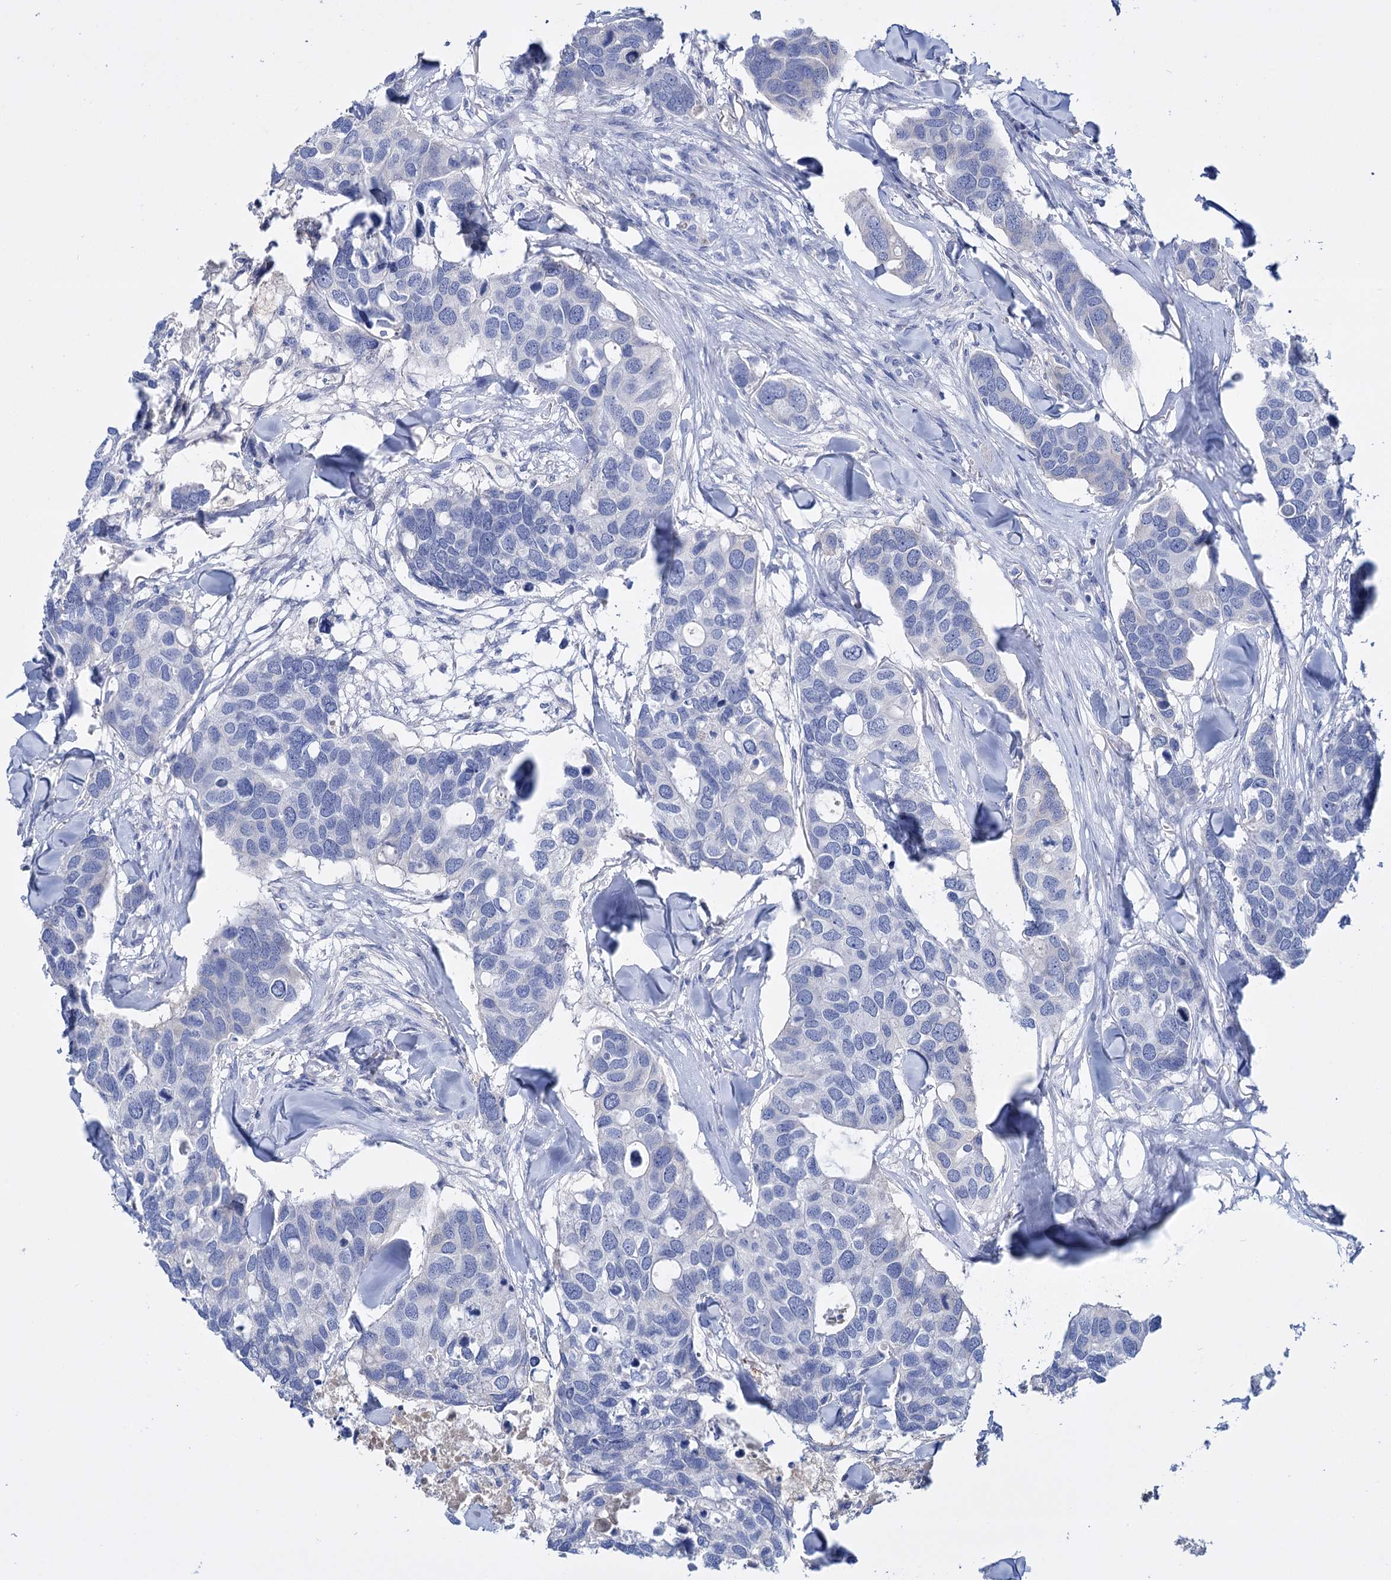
{"staining": {"intensity": "negative", "quantity": "none", "location": "none"}, "tissue": "breast cancer", "cell_type": "Tumor cells", "image_type": "cancer", "snomed": [{"axis": "morphology", "description": "Duct carcinoma"}, {"axis": "topography", "description": "Breast"}], "caption": "Immunohistochemistry of human breast infiltrating ductal carcinoma exhibits no staining in tumor cells. (DAB (3,3'-diaminobenzidine) IHC with hematoxylin counter stain).", "gene": "FBXW12", "patient": {"sex": "female", "age": 83}}